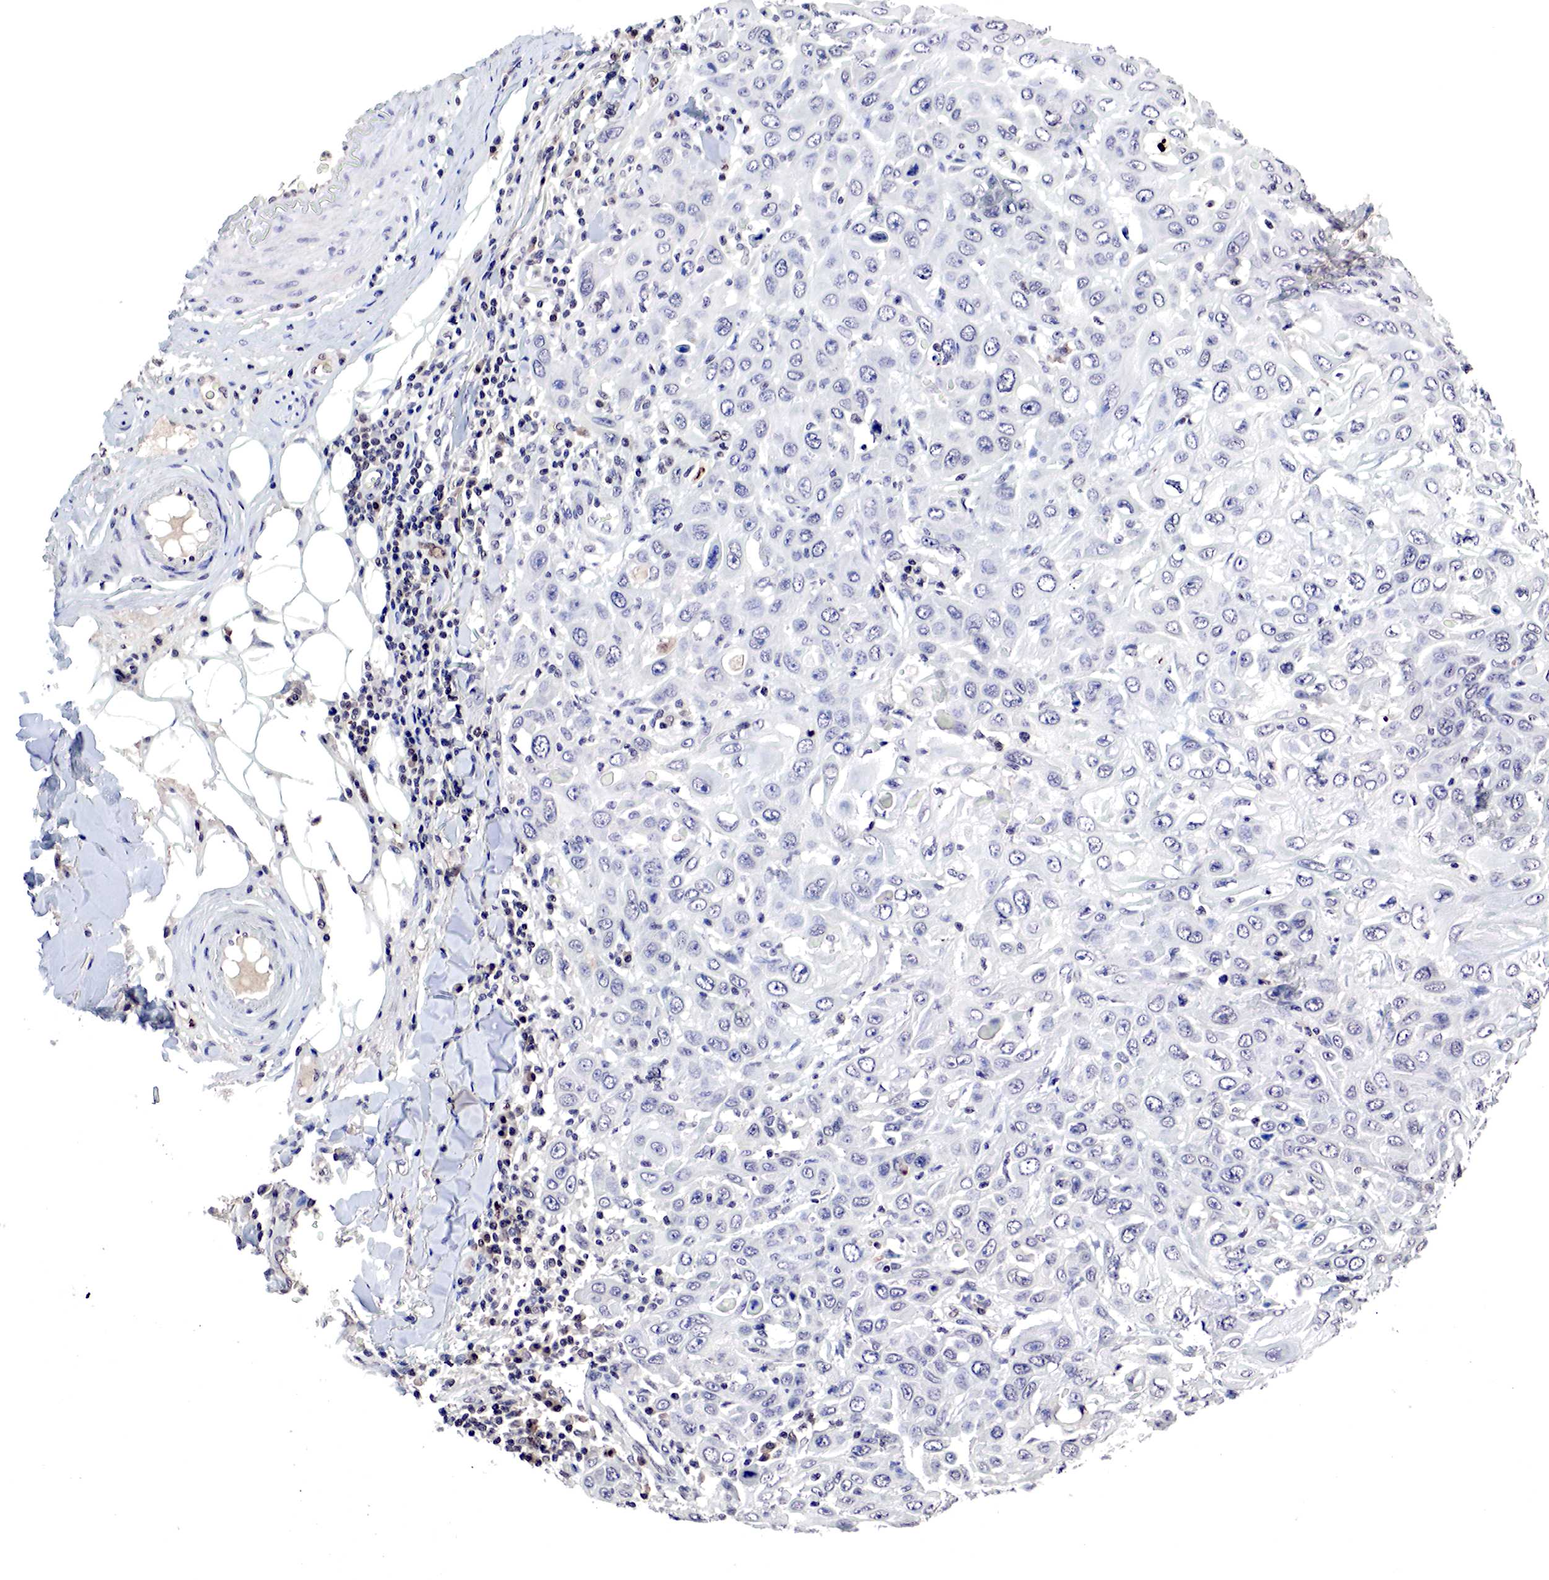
{"staining": {"intensity": "negative", "quantity": "none", "location": "none"}, "tissue": "skin cancer", "cell_type": "Tumor cells", "image_type": "cancer", "snomed": [{"axis": "morphology", "description": "Squamous cell carcinoma, NOS"}, {"axis": "topography", "description": "Skin"}], "caption": "IHC photomicrograph of human skin squamous cell carcinoma stained for a protein (brown), which displays no expression in tumor cells.", "gene": "DACH2", "patient": {"sex": "male", "age": 84}}